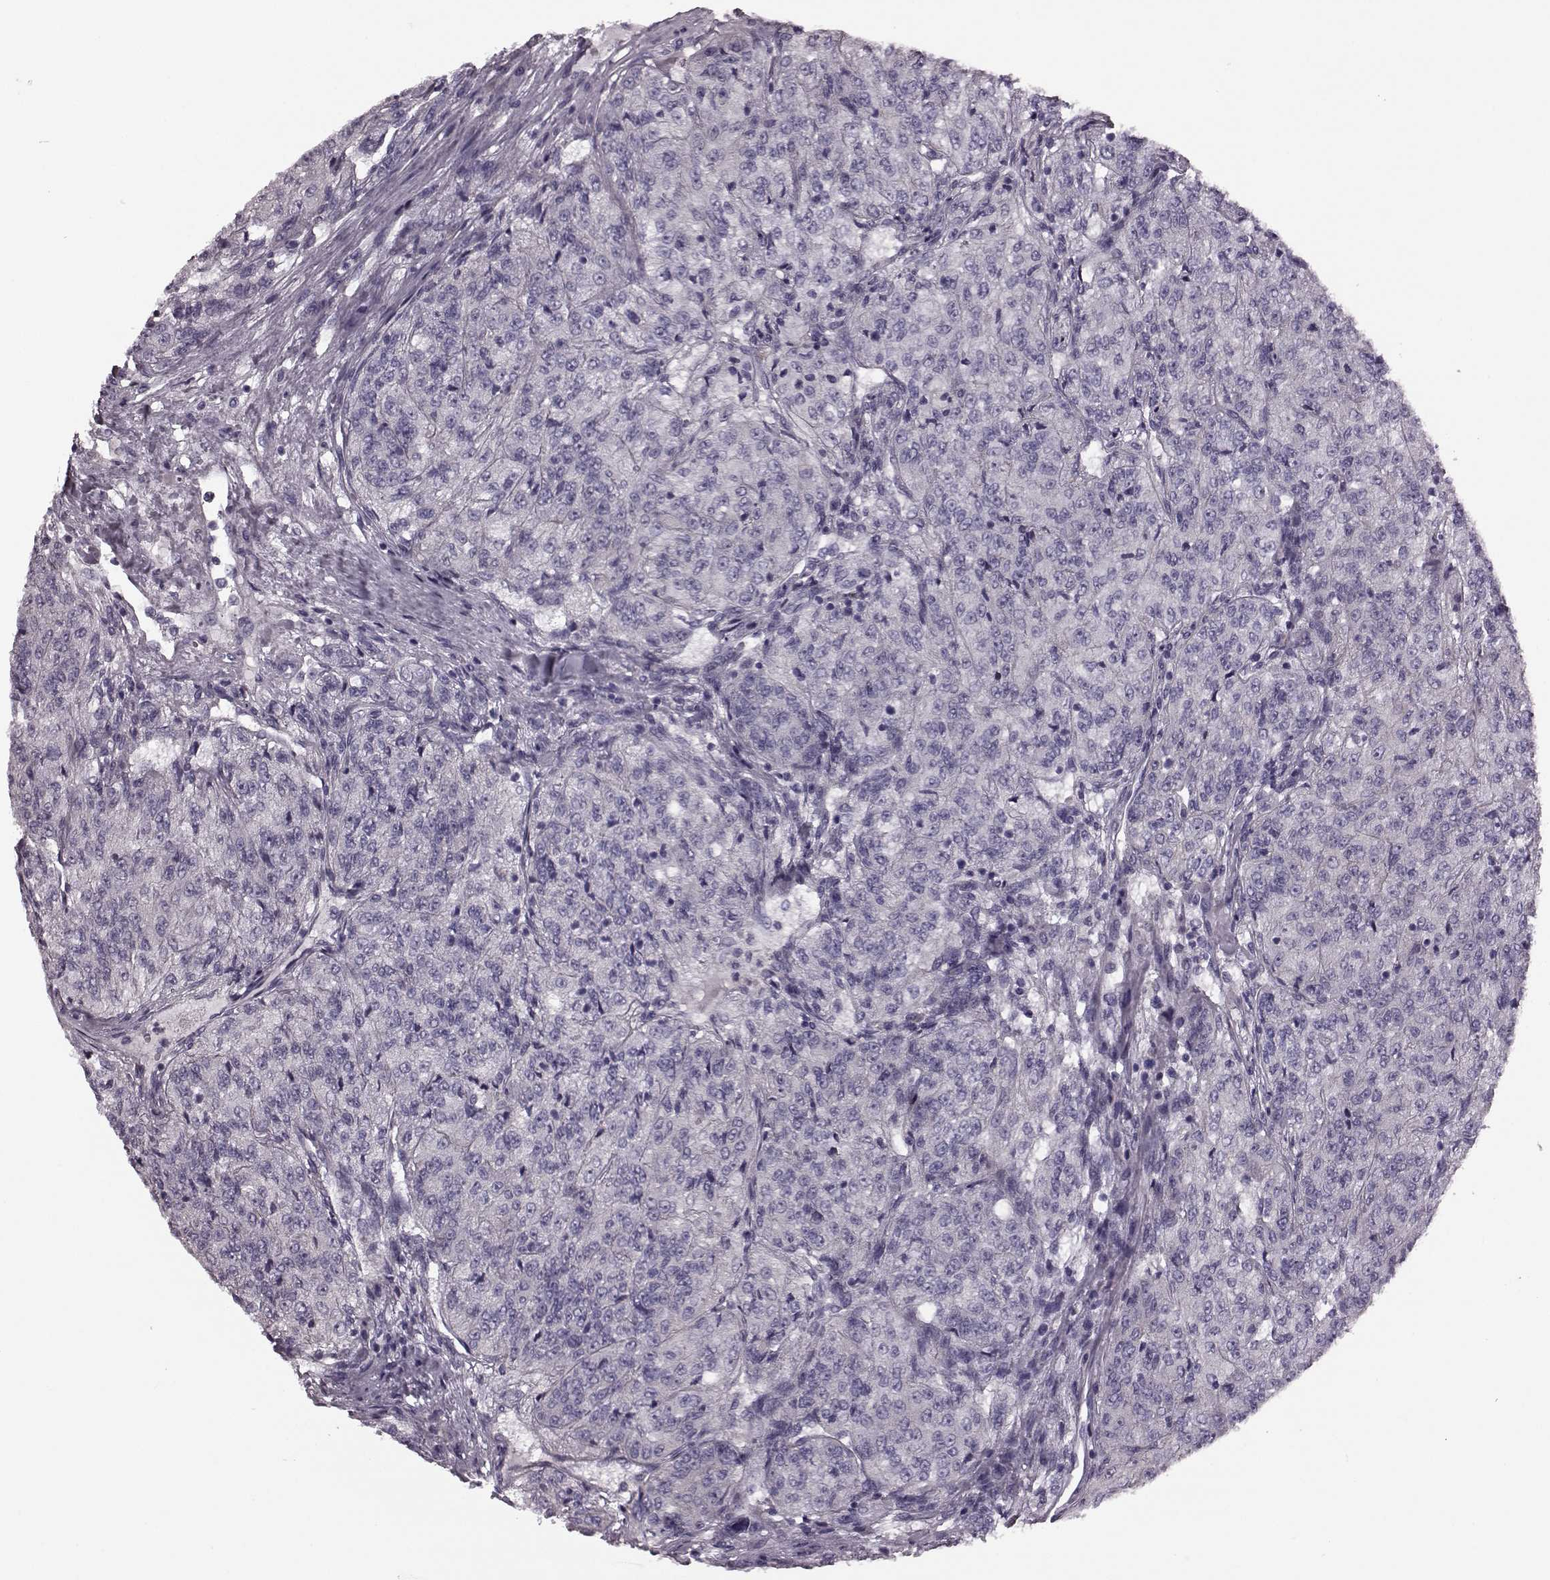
{"staining": {"intensity": "negative", "quantity": "none", "location": "none"}, "tissue": "renal cancer", "cell_type": "Tumor cells", "image_type": "cancer", "snomed": [{"axis": "morphology", "description": "Adenocarcinoma, NOS"}, {"axis": "topography", "description": "Kidney"}], "caption": "A high-resolution photomicrograph shows immunohistochemistry staining of renal adenocarcinoma, which reveals no significant expression in tumor cells. (IHC, brightfield microscopy, high magnification).", "gene": "SNTG1", "patient": {"sex": "female", "age": 63}}